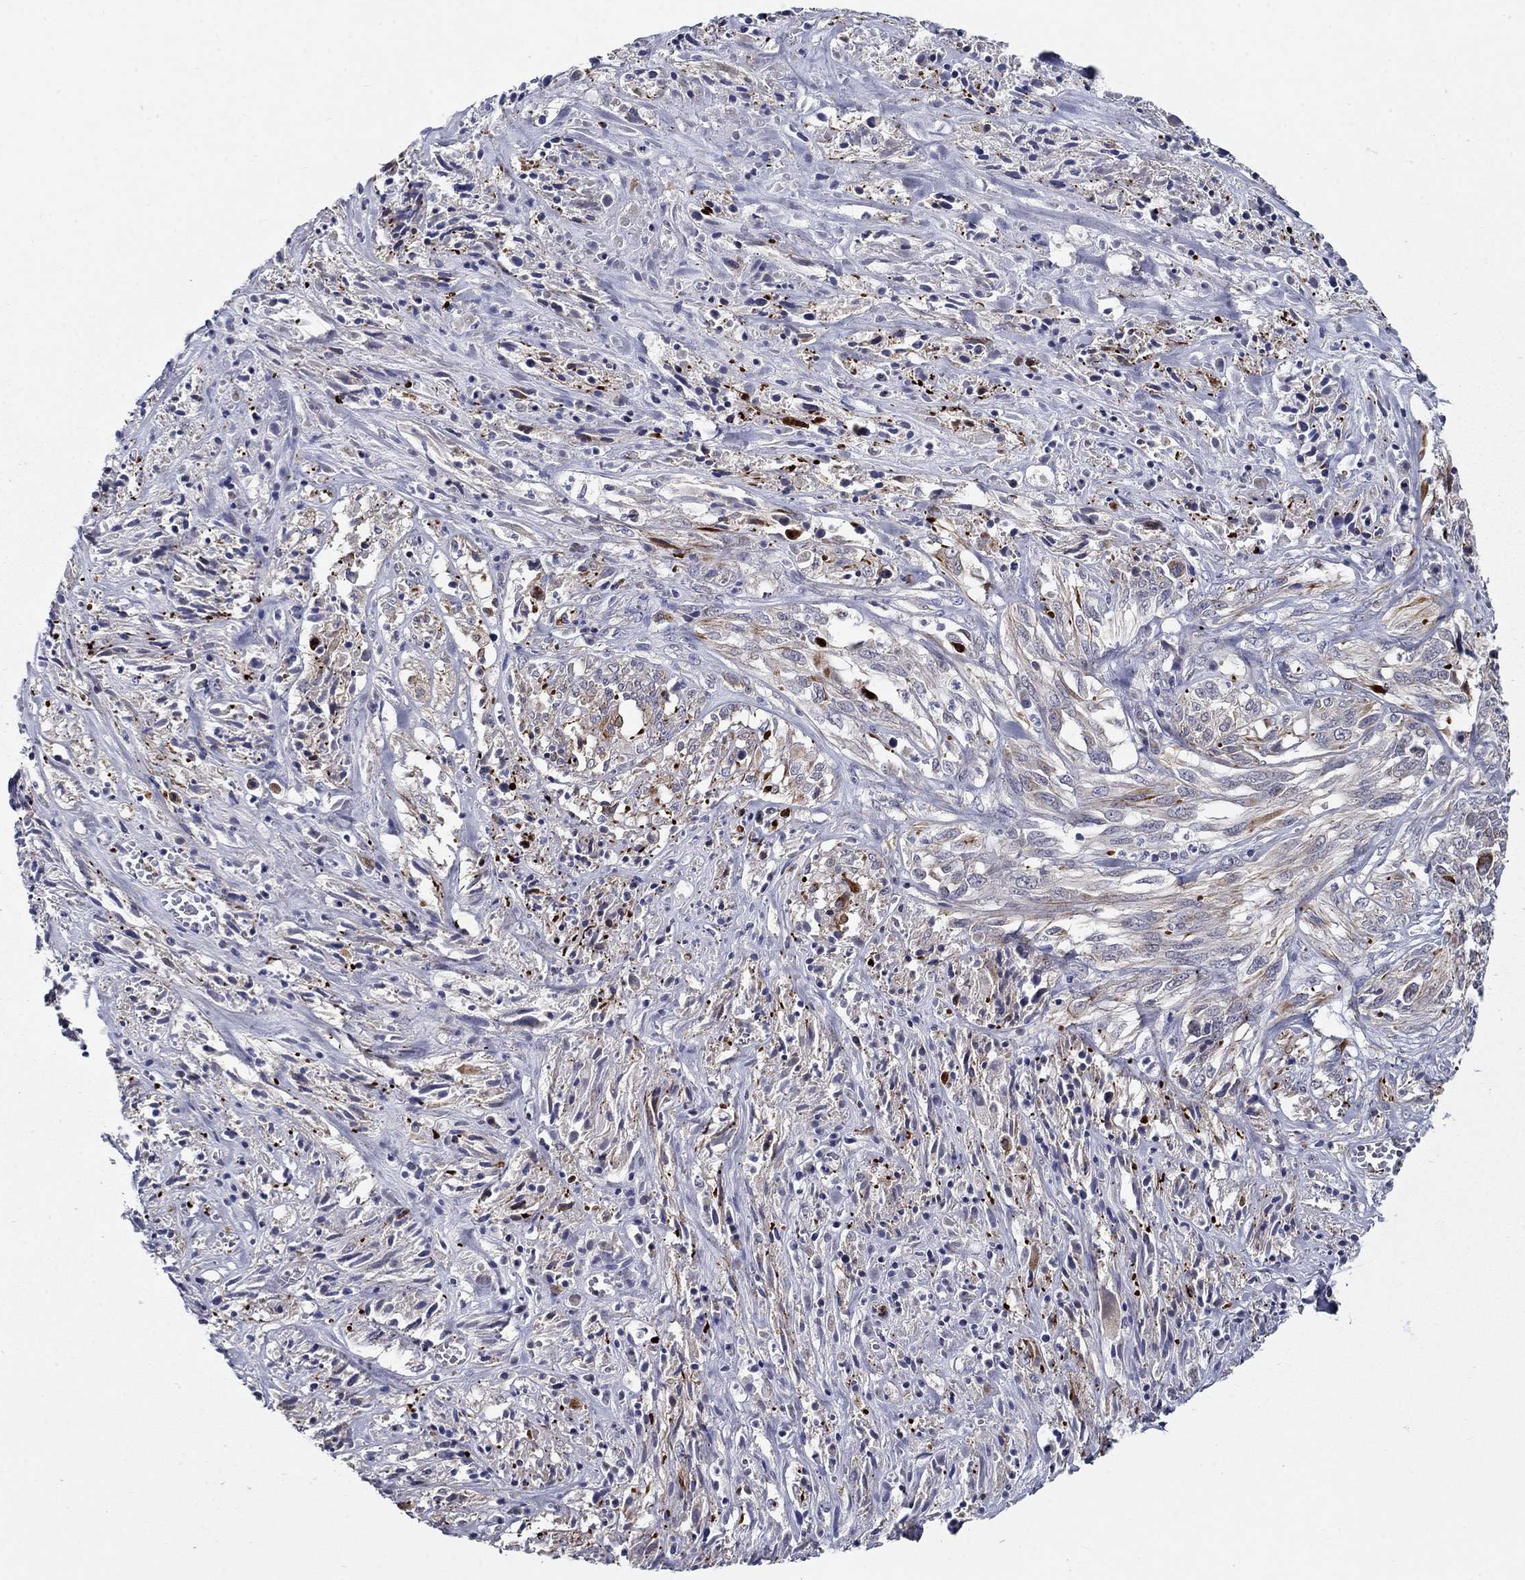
{"staining": {"intensity": "moderate", "quantity": "<25%", "location": "cytoplasmic/membranous"}, "tissue": "melanoma", "cell_type": "Tumor cells", "image_type": "cancer", "snomed": [{"axis": "morphology", "description": "Malignant melanoma, NOS"}, {"axis": "topography", "description": "Skin"}], "caption": "DAB (3,3'-diaminobenzidine) immunohistochemical staining of melanoma exhibits moderate cytoplasmic/membranous protein positivity in approximately <25% of tumor cells.", "gene": "LACTB2", "patient": {"sex": "female", "age": 91}}